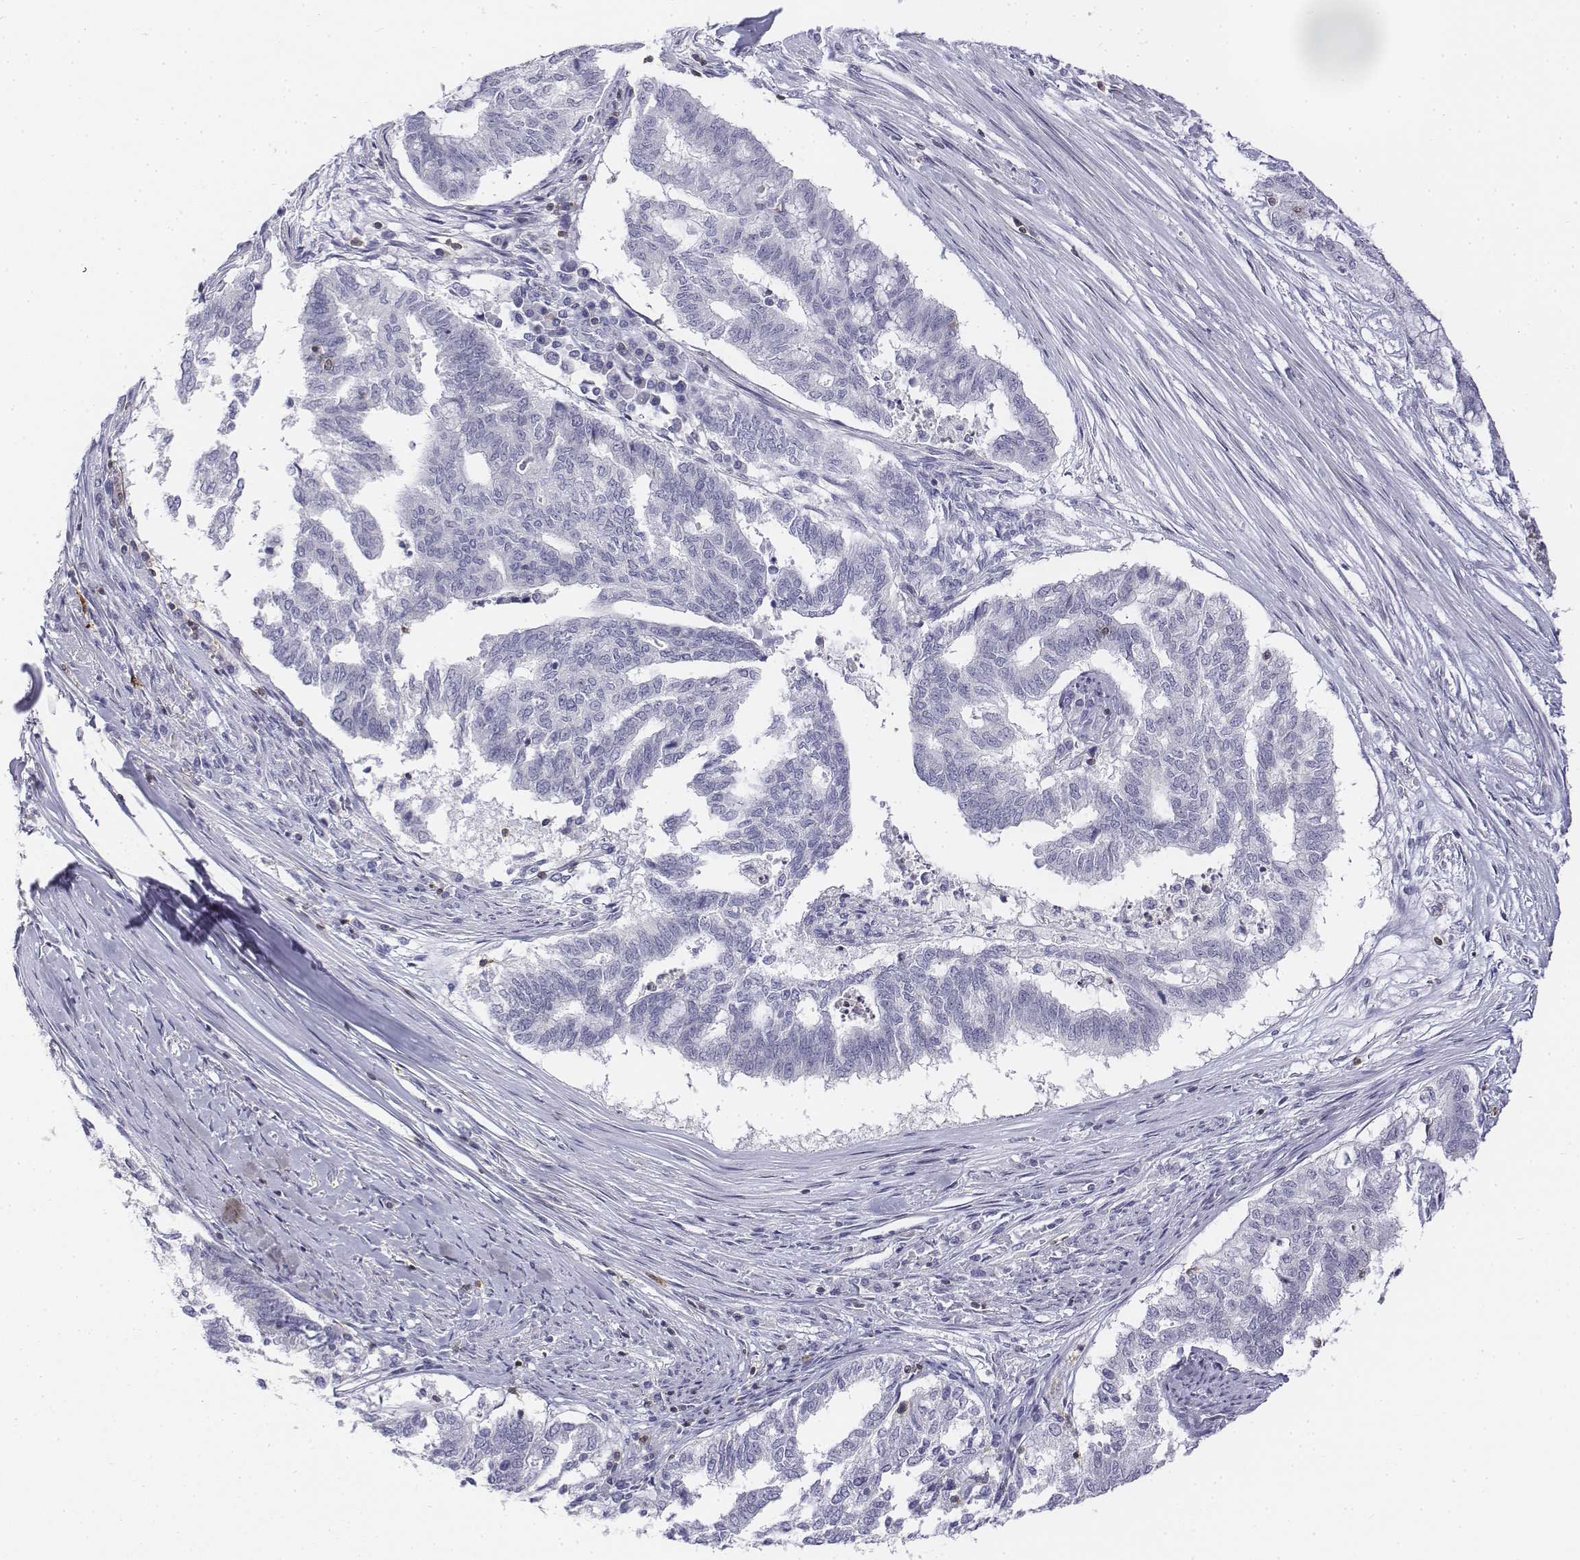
{"staining": {"intensity": "negative", "quantity": "none", "location": "none"}, "tissue": "endometrial cancer", "cell_type": "Tumor cells", "image_type": "cancer", "snomed": [{"axis": "morphology", "description": "Adenocarcinoma, NOS"}, {"axis": "topography", "description": "Endometrium"}], "caption": "The micrograph demonstrates no staining of tumor cells in endometrial adenocarcinoma.", "gene": "CD3E", "patient": {"sex": "female", "age": 79}}